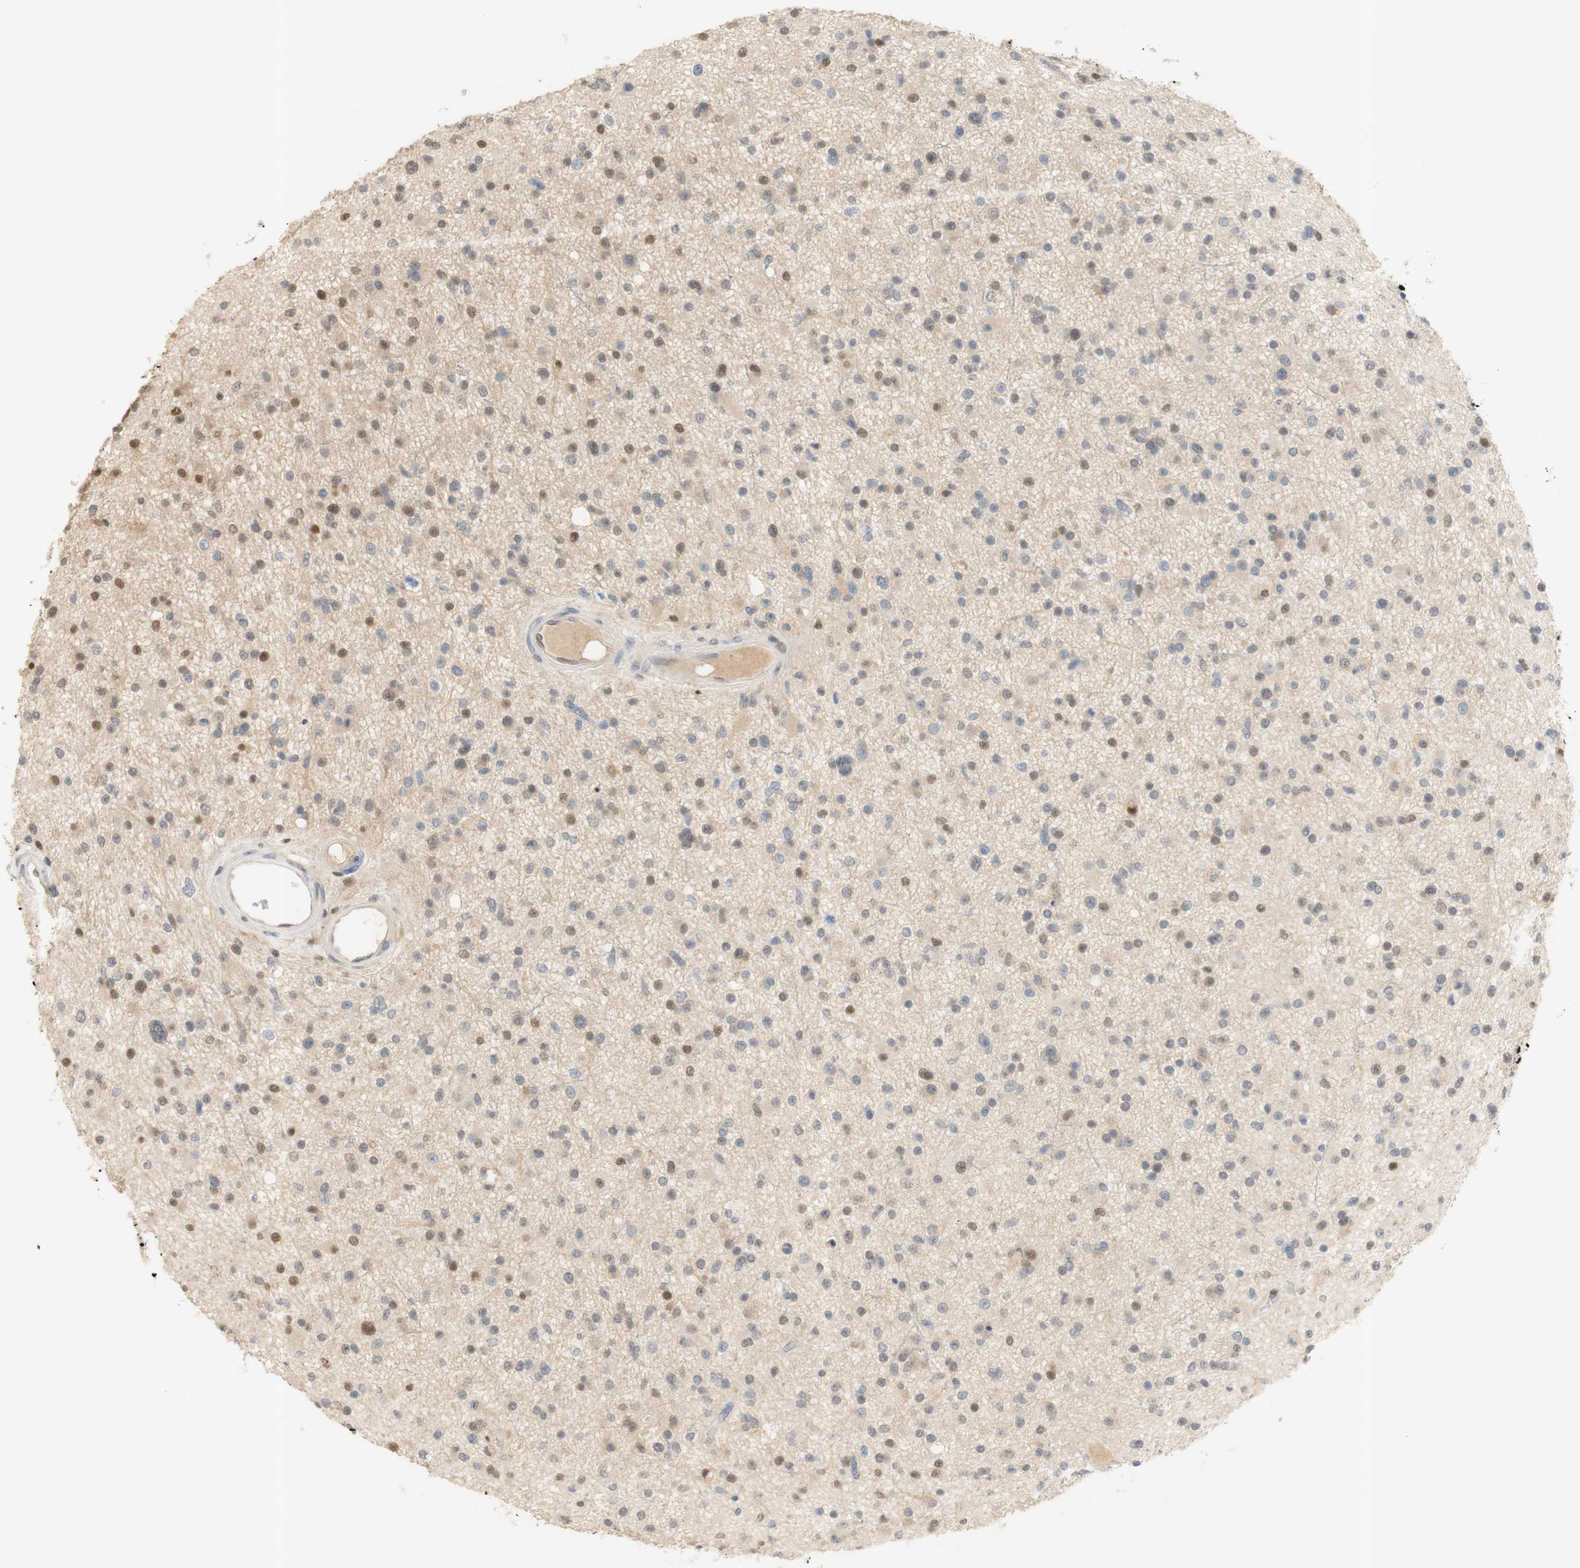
{"staining": {"intensity": "moderate", "quantity": "<25%", "location": "nuclear"}, "tissue": "glioma", "cell_type": "Tumor cells", "image_type": "cancer", "snomed": [{"axis": "morphology", "description": "Glioma, malignant, High grade"}, {"axis": "topography", "description": "Brain"}], "caption": "High-magnification brightfield microscopy of malignant glioma (high-grade) stained with DAB (brown) and counterstained with hematoxylin (blue). tumor cells exhibit moderate nuclear positivity is appreciated in about<25% of cells.", "gene": "NAP1L4", "patient": {"sex": "male", "age": 33}}